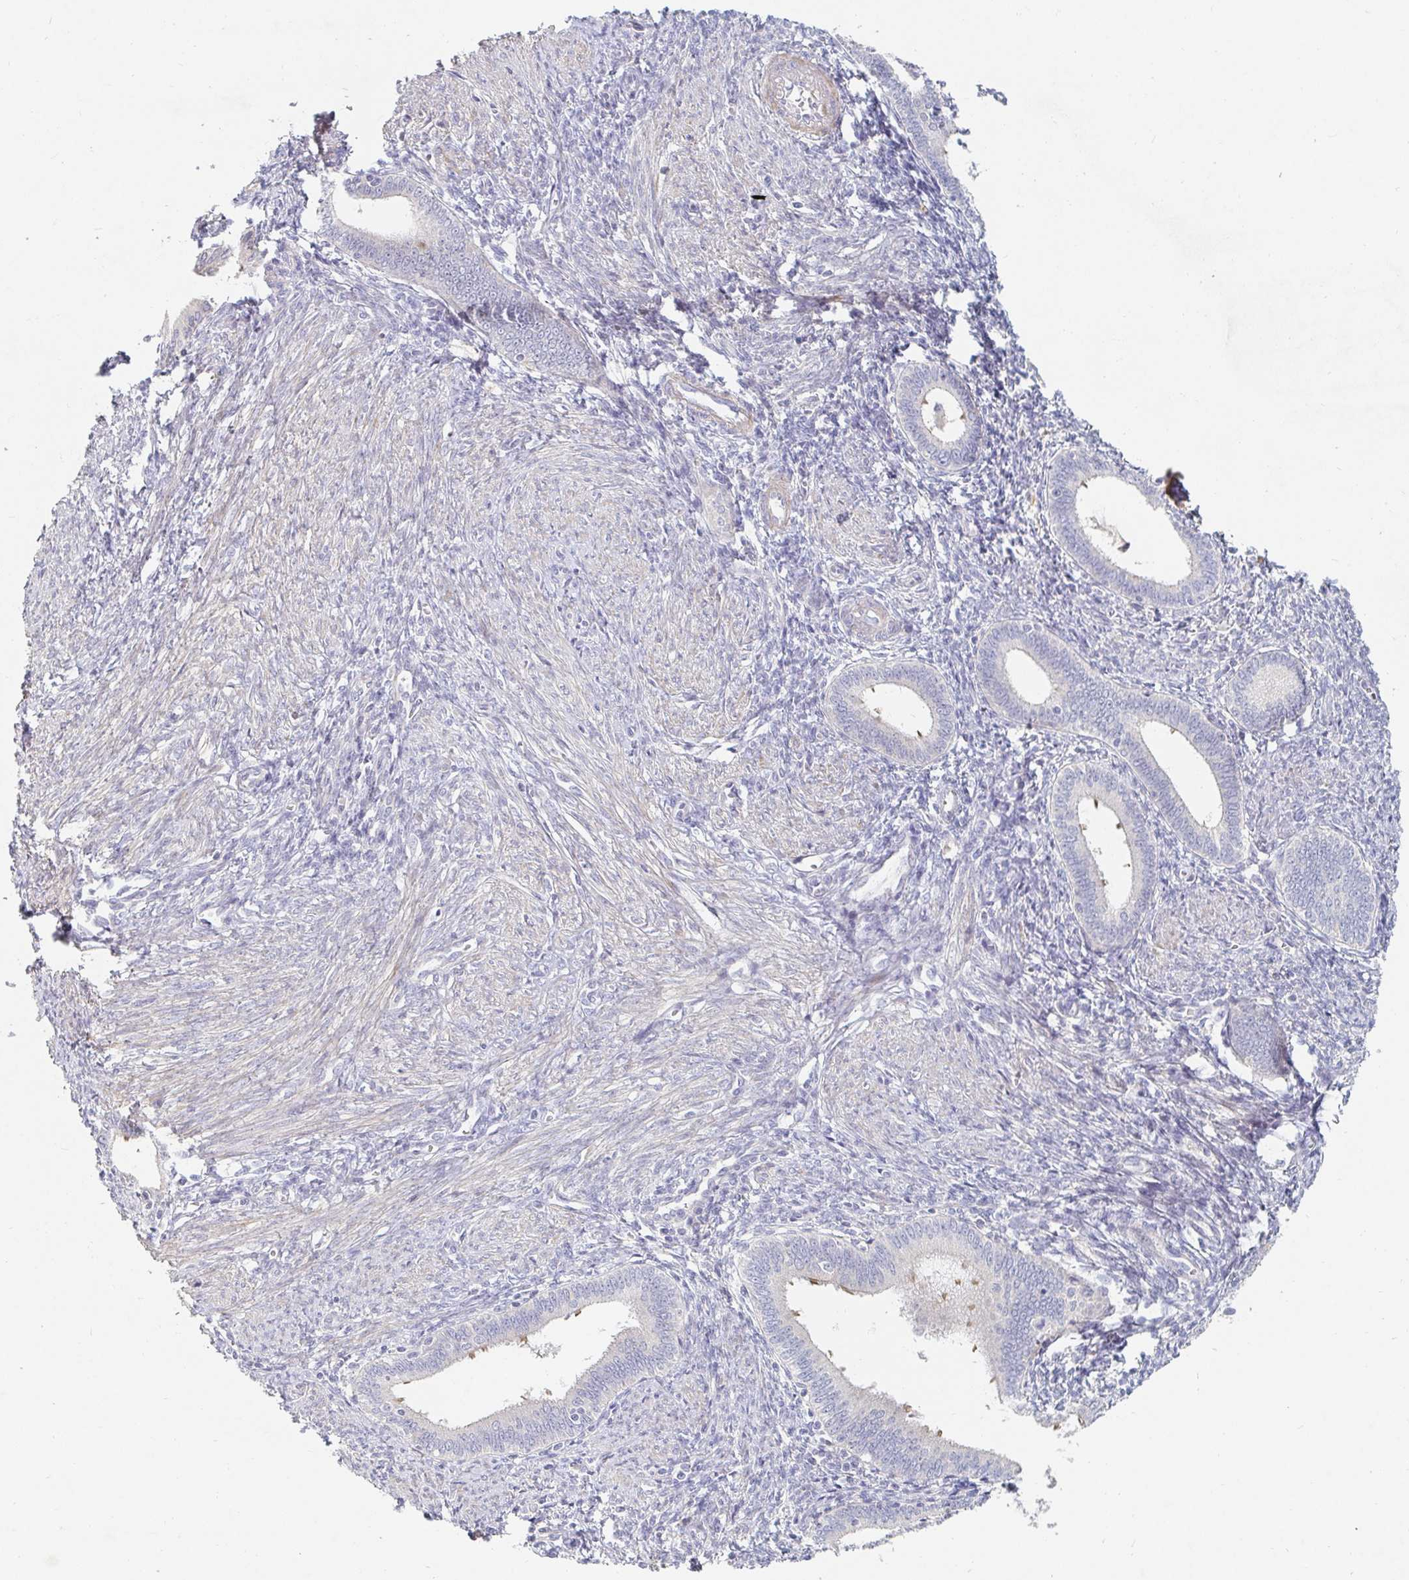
{"staining": {"intensity": "weak", "quantity": "<25%", "location": "cytoplasmic/membranous"}, "tissue": "endometrium", "cell_type": "Cells in endometrial stroma", "image_type": "normal", "snomed": [{"axis": "morphology", "description": "Normal tissue, NOS"}, {"axis": "topography", "description": "Endometrium"}], "caption": "Immunohistochemistry (IHC) of unremarkable human endometrium reveals no staining in cells in endometrial stroma. (Immunohistochemistry, brightfield microscopy, high magnification).", "gene": "NME9", "patient": {"sex": "female", "age": 41}}